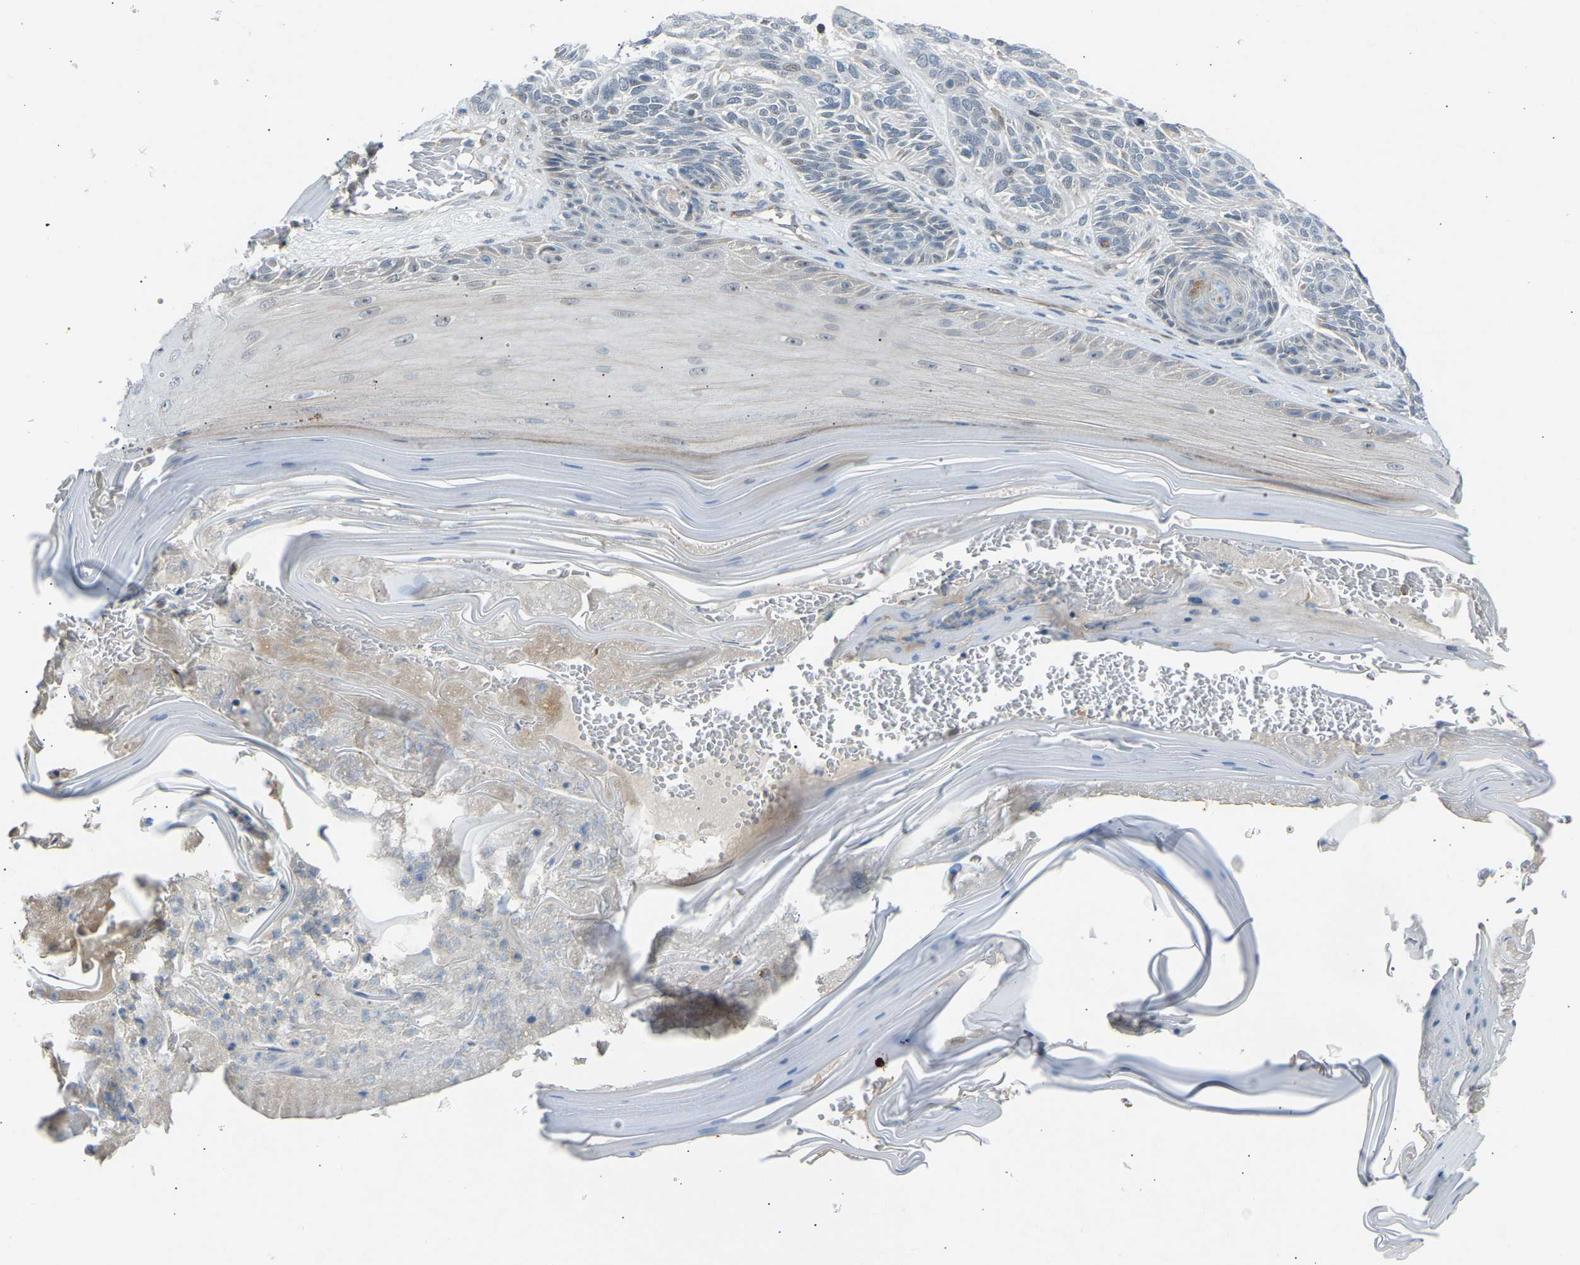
{"staining": {"intensity": "weak", "quantity": "<25%", "location": "cytoplasmic/membranous"}, "tissue": "skin cancer", "cell_type": "Tumor cells", "image_type": "cancer", "snomed": [{"axis": "morphology", "description": "Basal cell carcinoma"}, {"axis": "topography", "description": "Skin"}], "caption": "Image shows no significant protein staining in tumor cells of skin basal cell carcinoma.", "gene": "VPS41", "patient": {"sex": "male", "age": 55}}